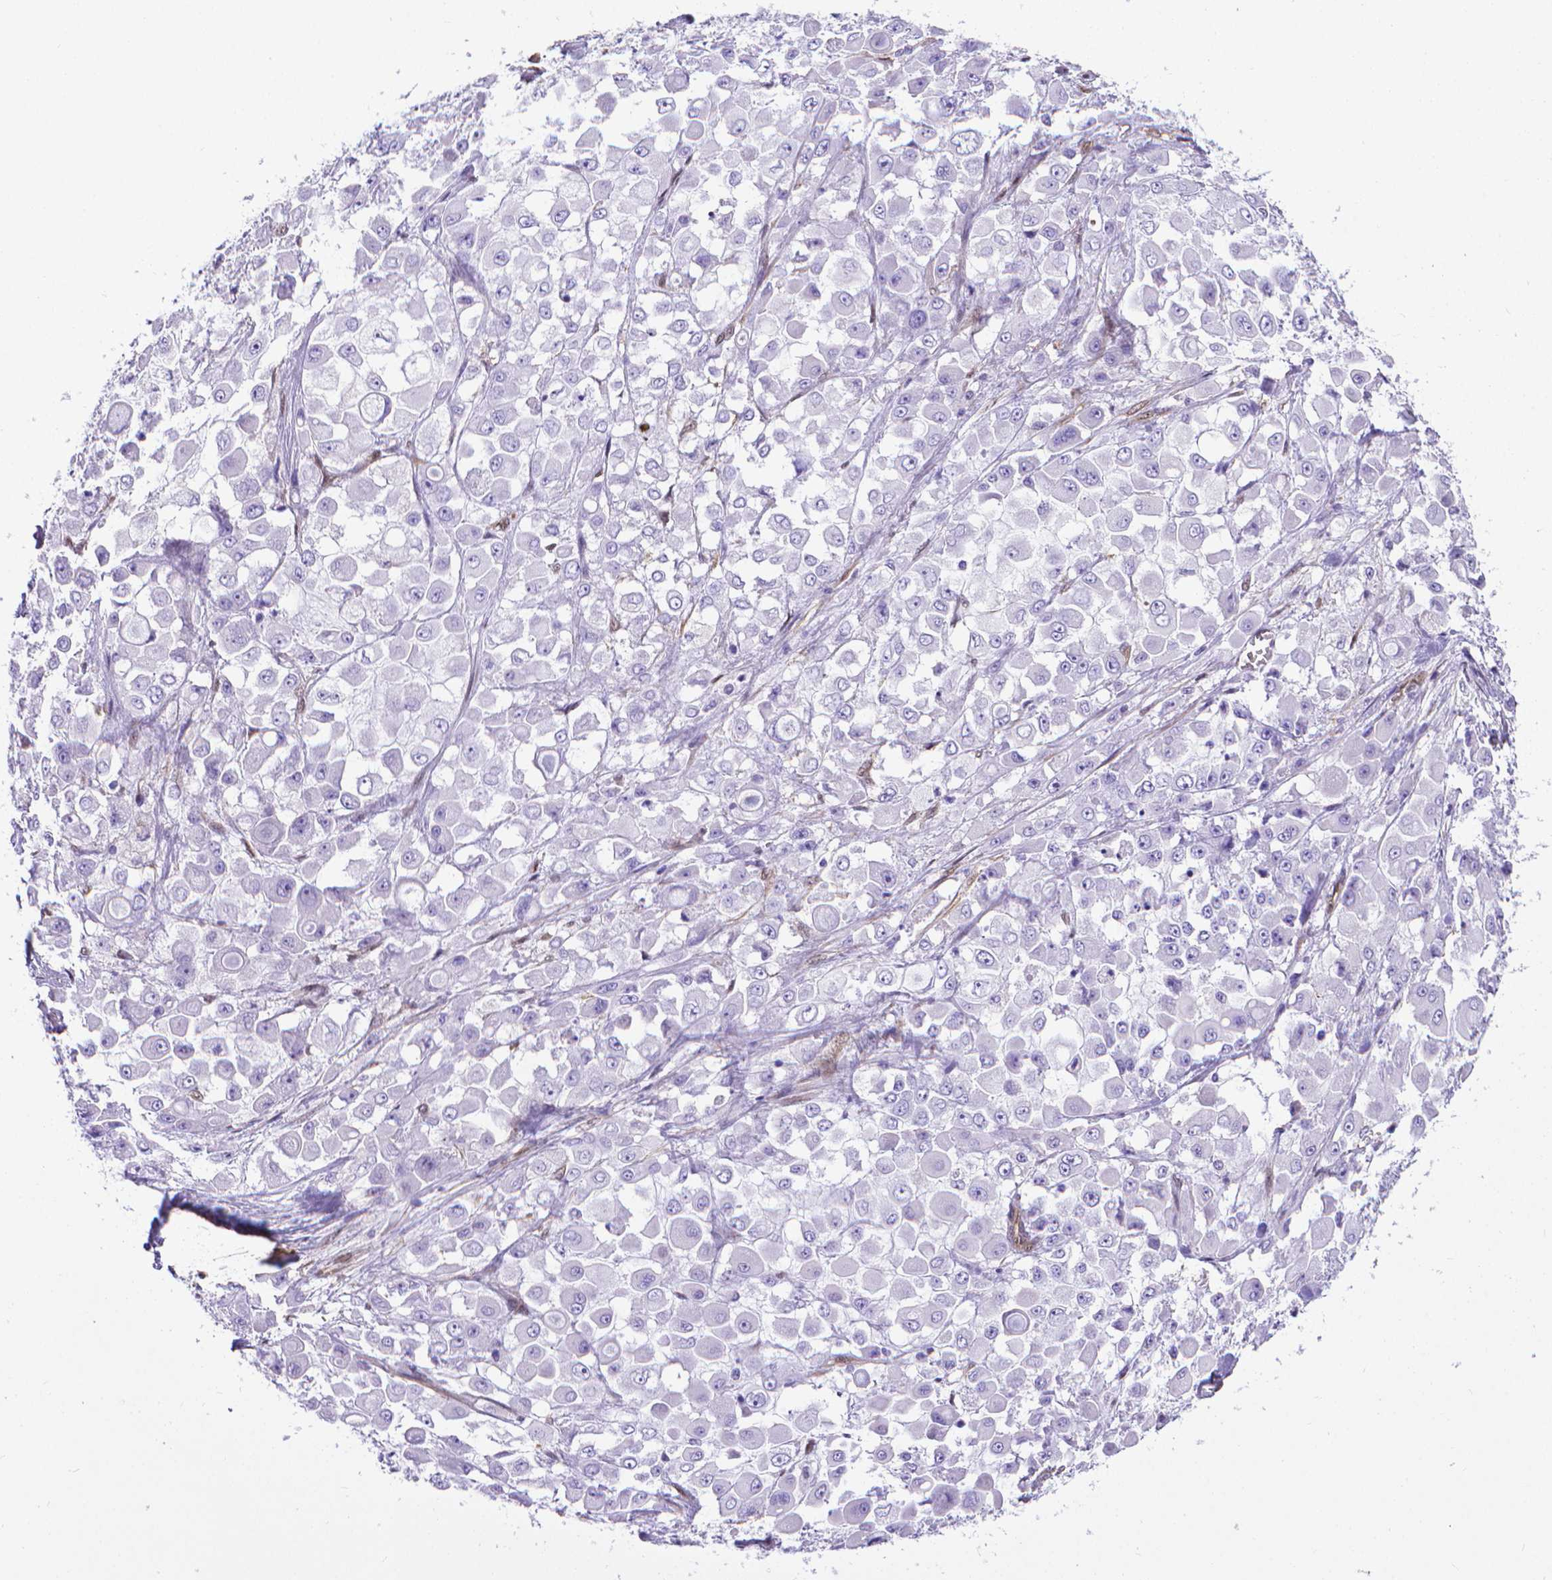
{"staining": {"intensity": "negative", "quantity": "none", "location": "none"}, "tissue": "stomach cancer", "cell_type": "Tumor cells", "image_type": "cancer", "snomed": [{"axis": "morphology", "description": "Adenocarcinoma, NOS"}, {"axis": "topography", "description": "Stomach"}], "caption": "Immunohistochemical staining of stomach adenocarcinoma exhibits no significant positivity in tumor cells.", "gene": "CLIC4", "patient": {"sex": "female", "age": 76}}